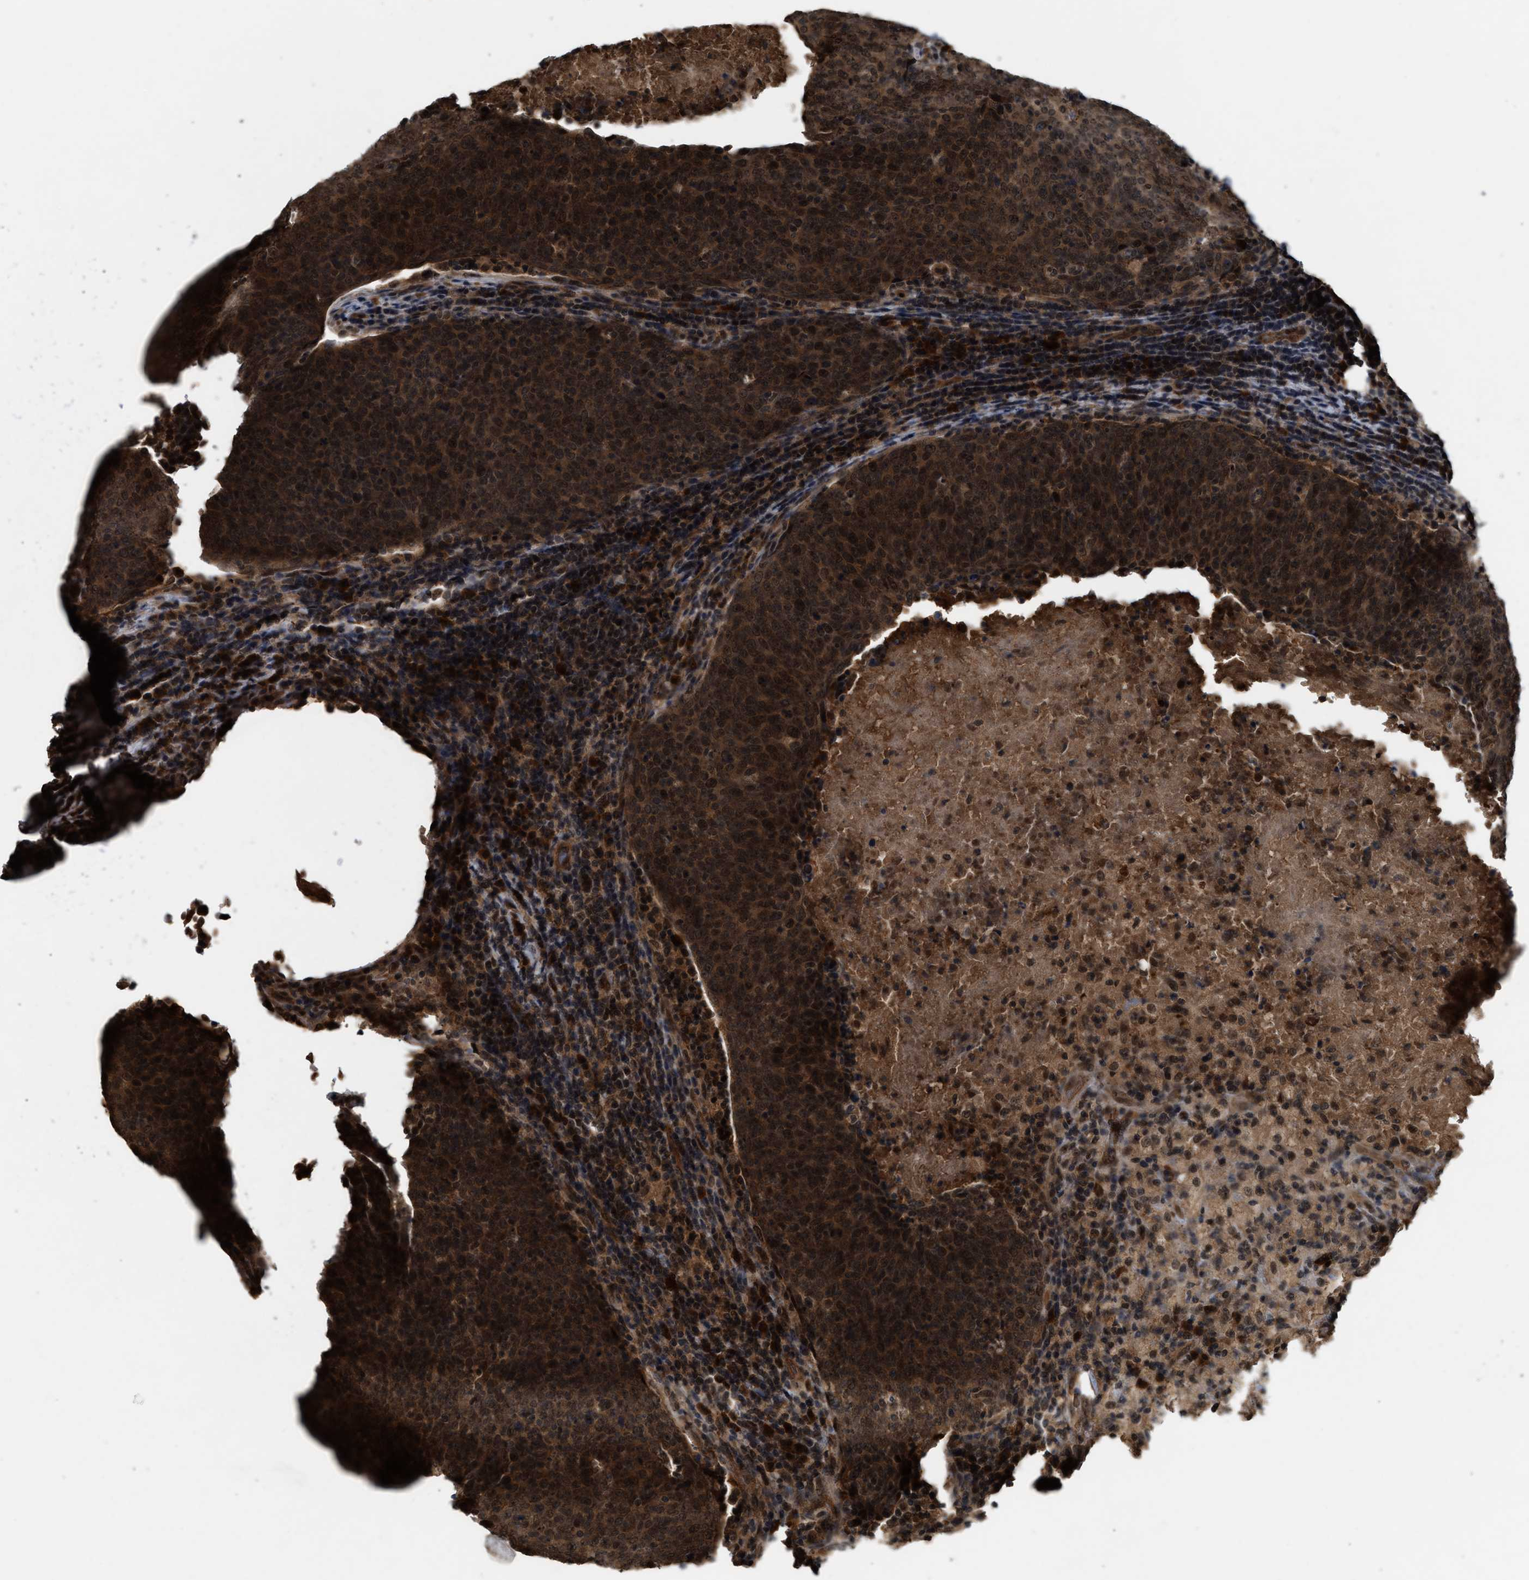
{"staining": {"intensity": "moderate", "quantity": ">75%", "location": "cytoplasmic/membranous,nuclear"}, "tissue": "head and neck cancer", "cell_type": "Tumor cells", "image_type": "cancer", "snomed": [{"axis": "morphology", "description": "Squamous cell carcinoma, NOS"}, {"axis": "morphology", "description": "Squamous cell carcinoma, metastatic, NOS"}, {"axis": "topography", "description": "Lymph node"}, {"axis": "topography", "description": "Head-Neck"}], "caption": "Head and neck cancer (squamous cell carcinoma) stained with immunohistochemistry demonstrates moderate cytoplasmic/membranous and nuclear expression in about >75% of tumor cells.", "gene": "RUSC2", "patient": {"sex": "male", "age": 62}}